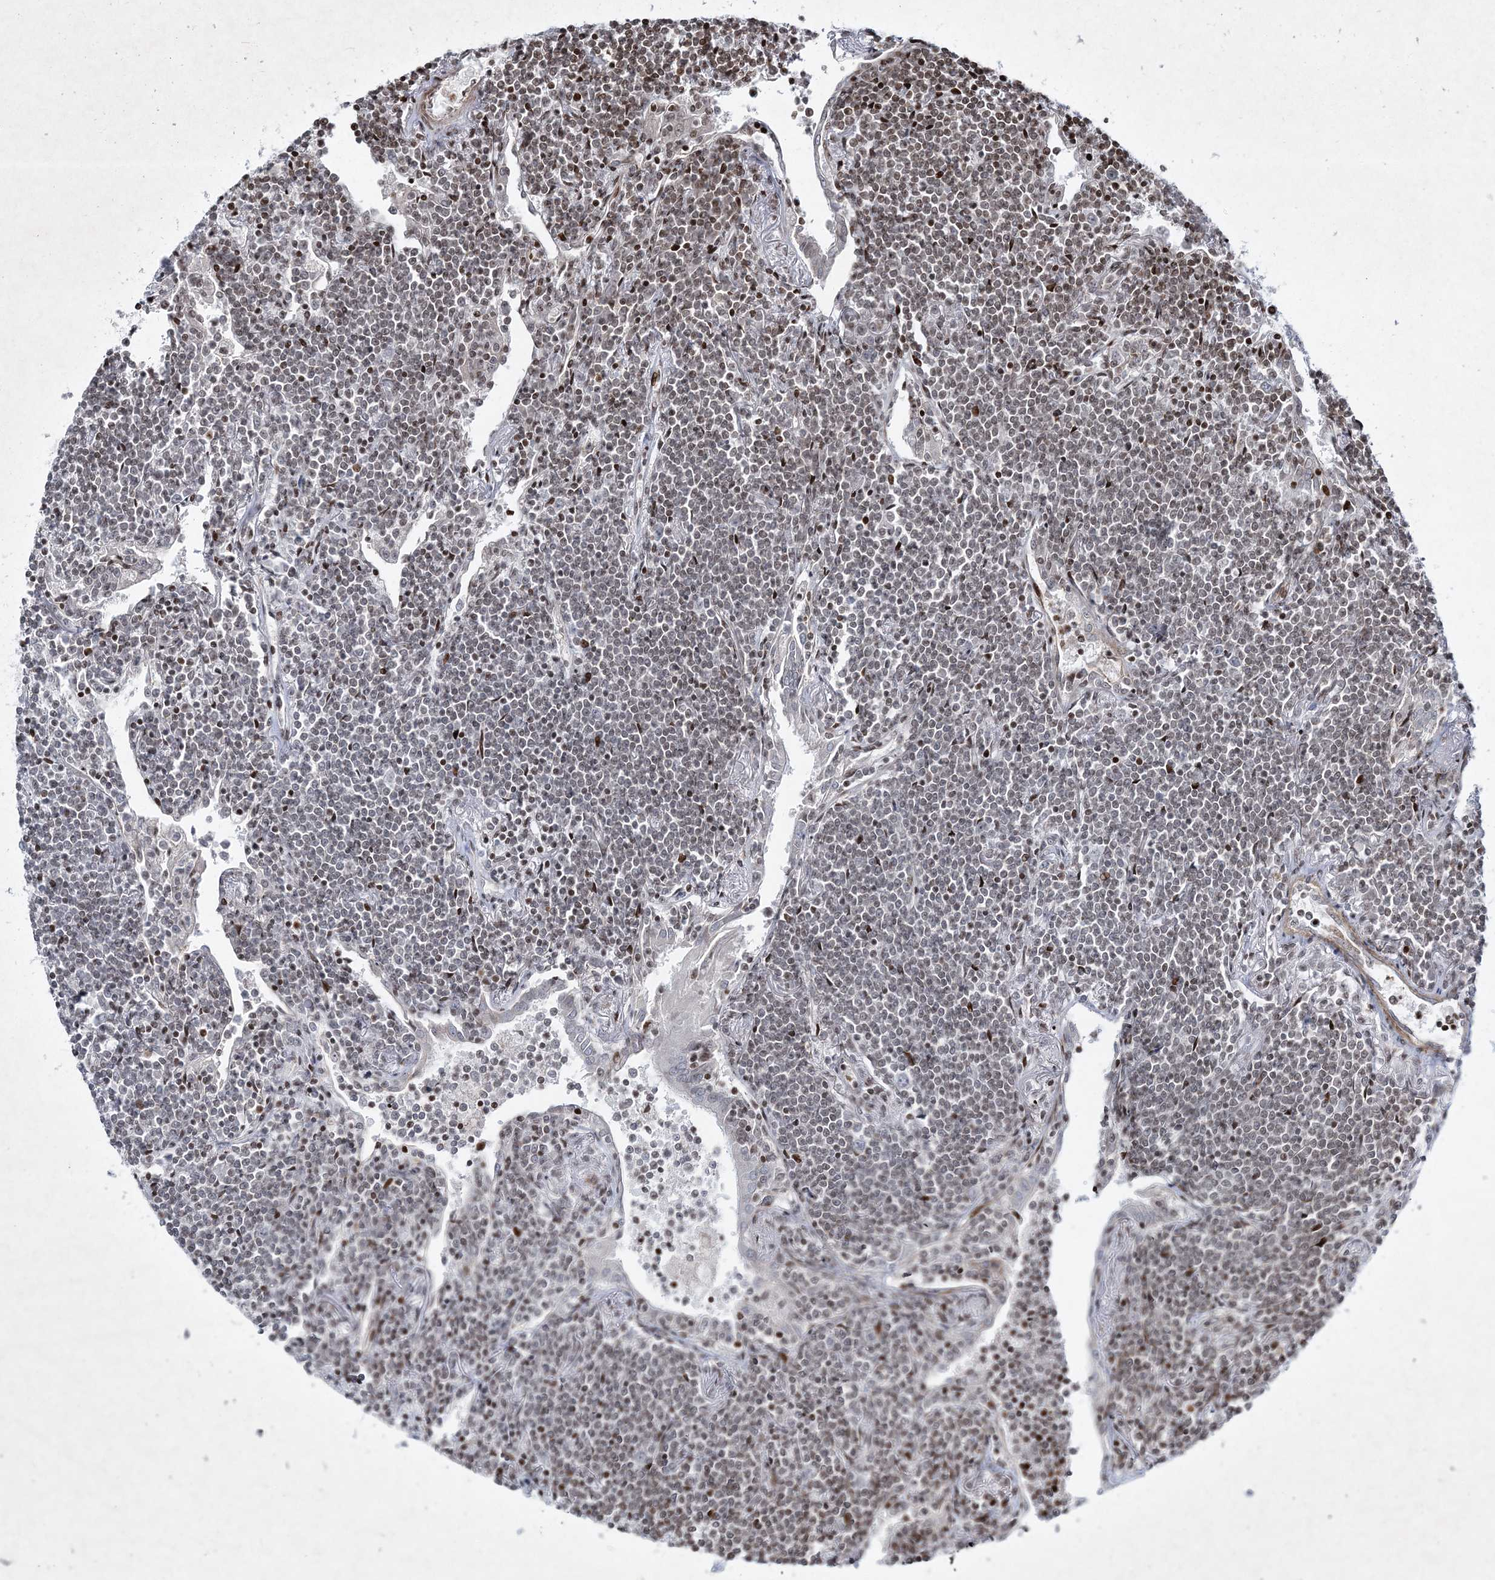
{"staining": {"intensity": "negative", "quantity": "none", "location": "none"}, "tissue": "lymphoma", "cell_type": "Tumor cells", "image_type": "cancer", "snomed": [{"axis": "morphology", "description": "Malignant lymphoma, non-Hodgkin's type, Low grade"}, {"axis": "topography", "description": "Lung"}], "caption": "Lymphoma was stained to show a protein in brown. There is no significant staining in tumor cells. (IHC, brightfield microscopy, high magnification).", "gene": "SMIM29", "patient": {"sex": "female", "age": 71}}